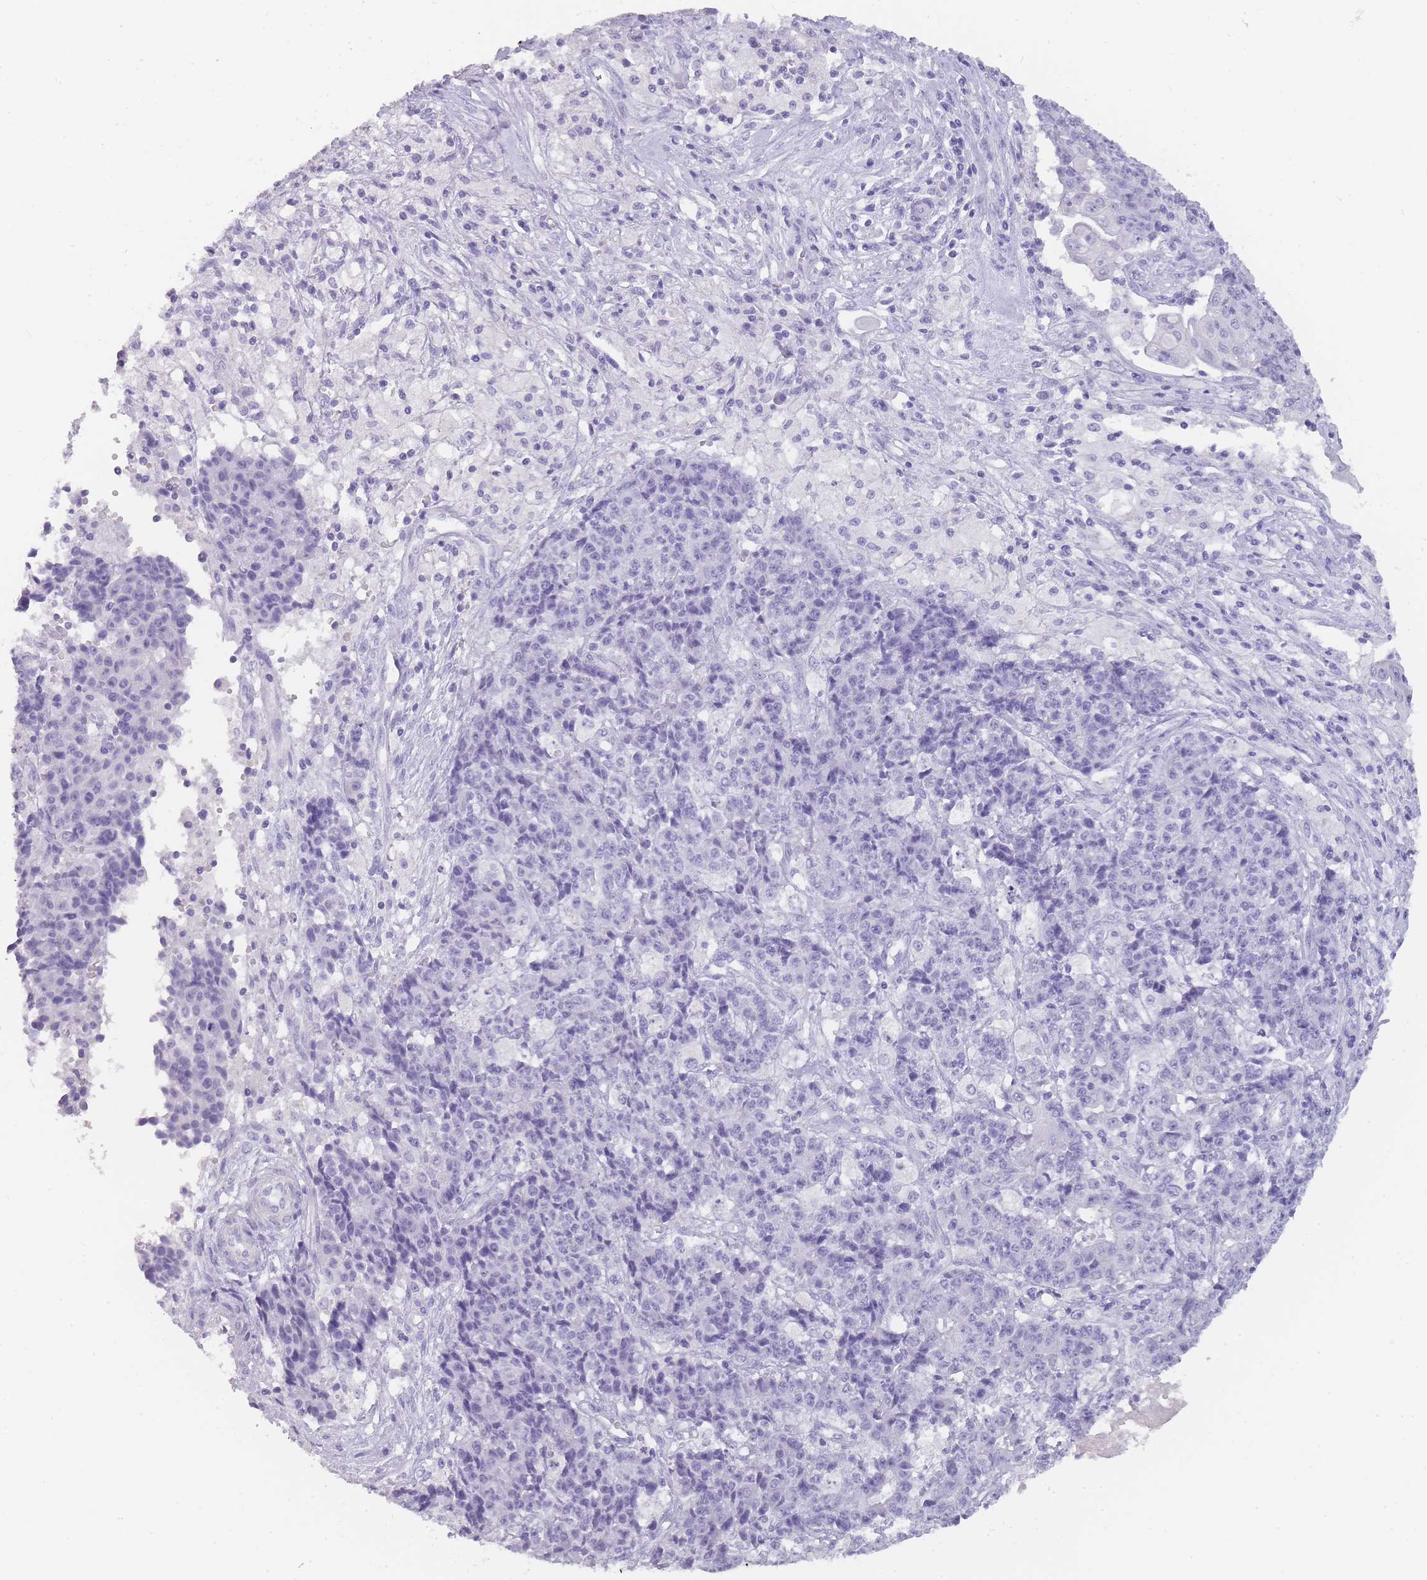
{"staining": {"intensity": "negative", "quantity": "none", "location": "none"}, "tissue": "ovarian cancer", "cell_type": "Tumor cells", "image_type": "cancer", "snomed": [{"axis": "morphology", "description": "Carcinoma, endometroid"}, {"axis": "topography", "description": "Ovary"}], "caption": "Immunohistochemical staining of human ovarian endometroid carcinoma exhibits no significant positivity in tumor cells.", "gene": "TCP11", "patient": {"sex": "female", "age": 42}}